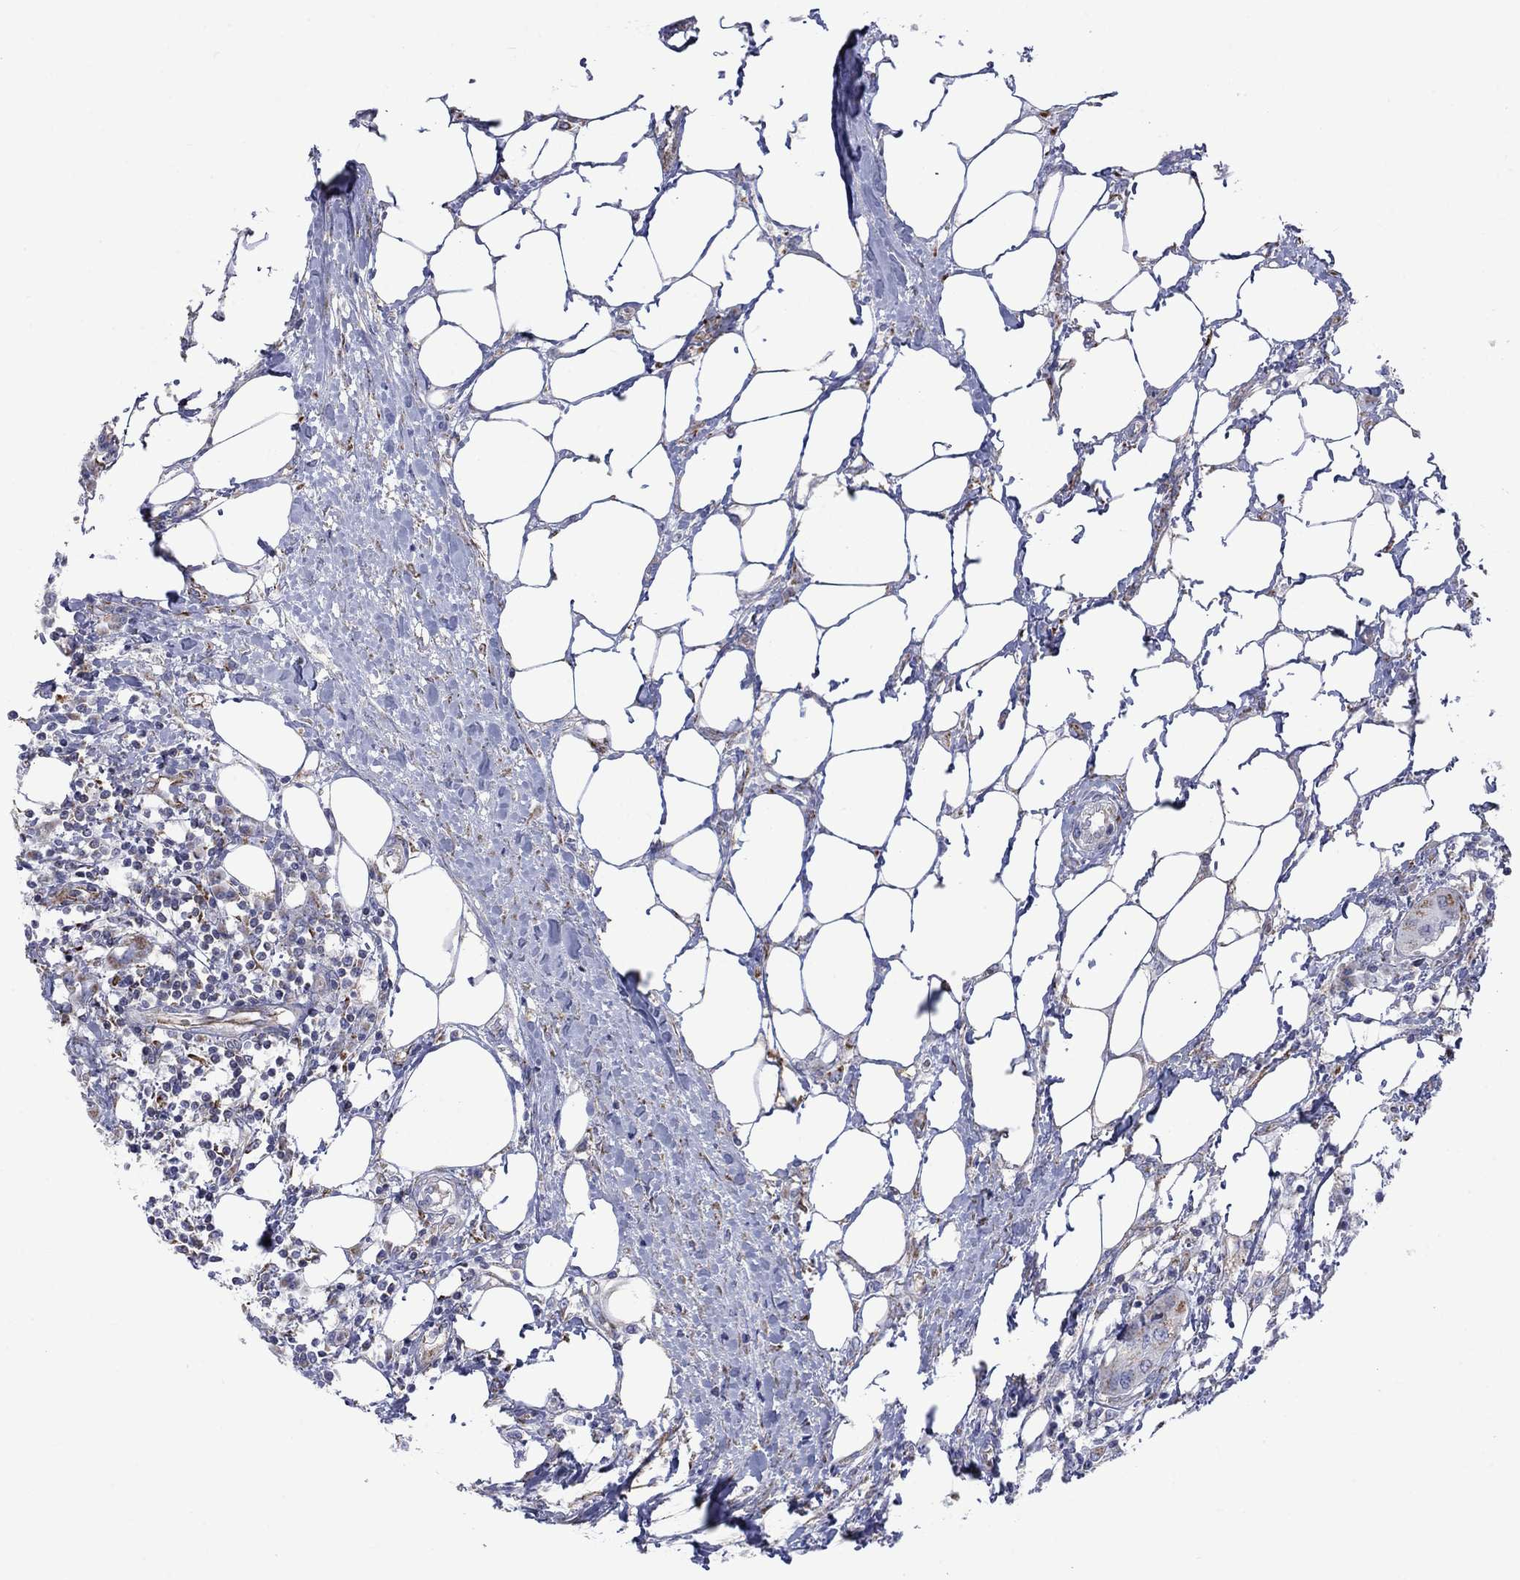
{"staining": {"intensity": "negative", "quantity": "none", "location": "none"}, "tissue": "urothelial cancer", "cell_type": "Tumor cells", "image_type": "cancer", "snomed": [{"axis": "morphology", "description": "Urothelial carcinoma, NOS"}, {"axis": "morphology", "description": "Urothelial carcinoma, High grade"}, {"axis": "topography", "description": "Urinary bladder"}], "caption": "Urothelial cancer stained for a protein using immunohistochemistry shows no expression tumor cells.", "gene": "CISD1", "patient": {"sex": "male", "age": 63}}